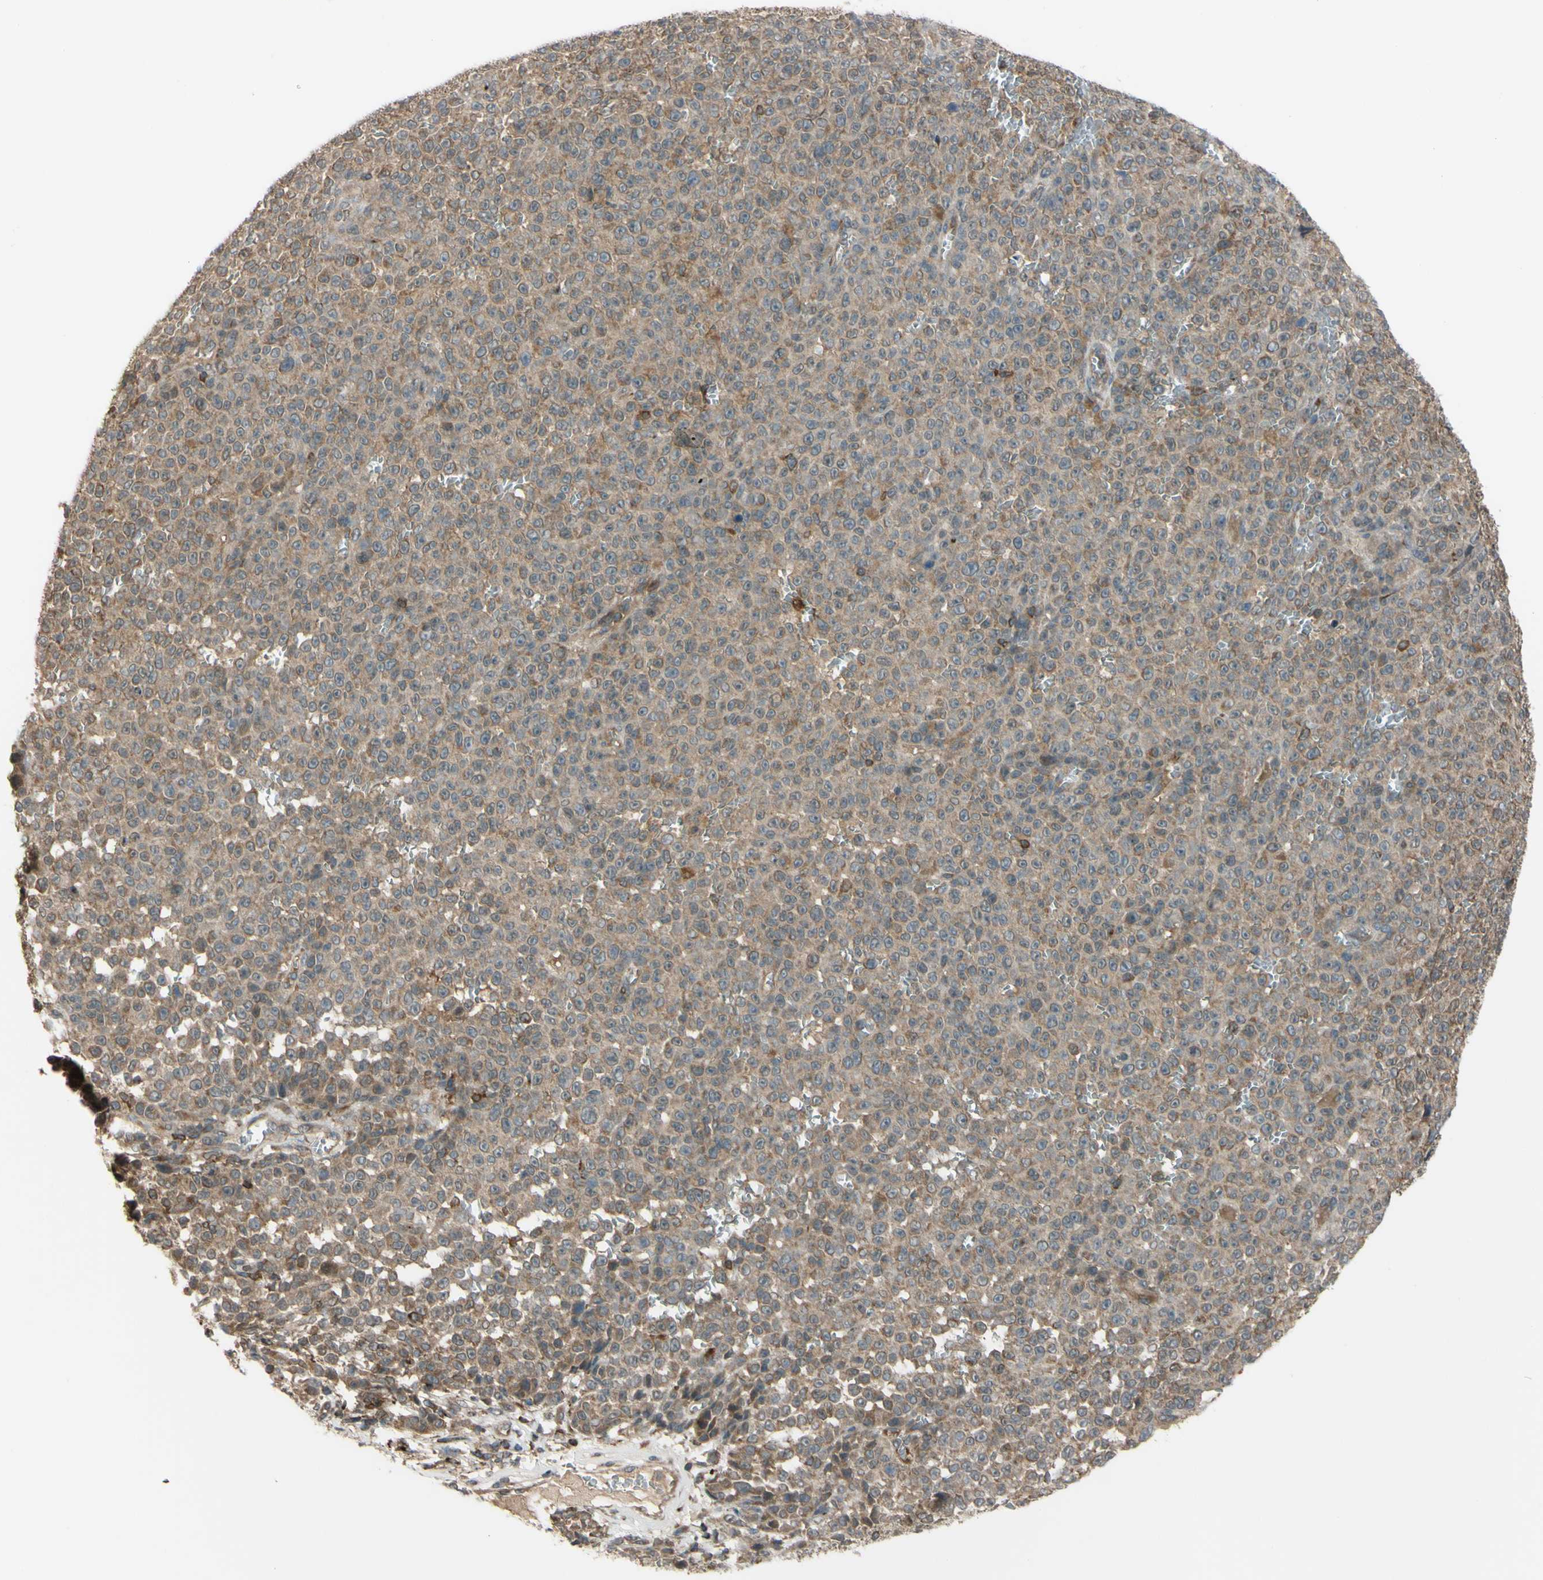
{"staining": {"intensity": "moderate", "quantity": ">75%", "location": "cytoplasmic/membranous"}, "tissue": "melanoma", "cell_type": "Tumor cells", "image_type": "cancer", "snomed": [{"axis": "morphology", "description": "Malignant melanoma, NOS"}, {"axis": "topography", "description": "Skin"}], "caption": "Protein expression analysis of melanoma shows moderate cytoplasmic/membranous expression in about >75% of tumor cells.", "gene": "FLII", "patient": {"sex": "female", "age": 82}}